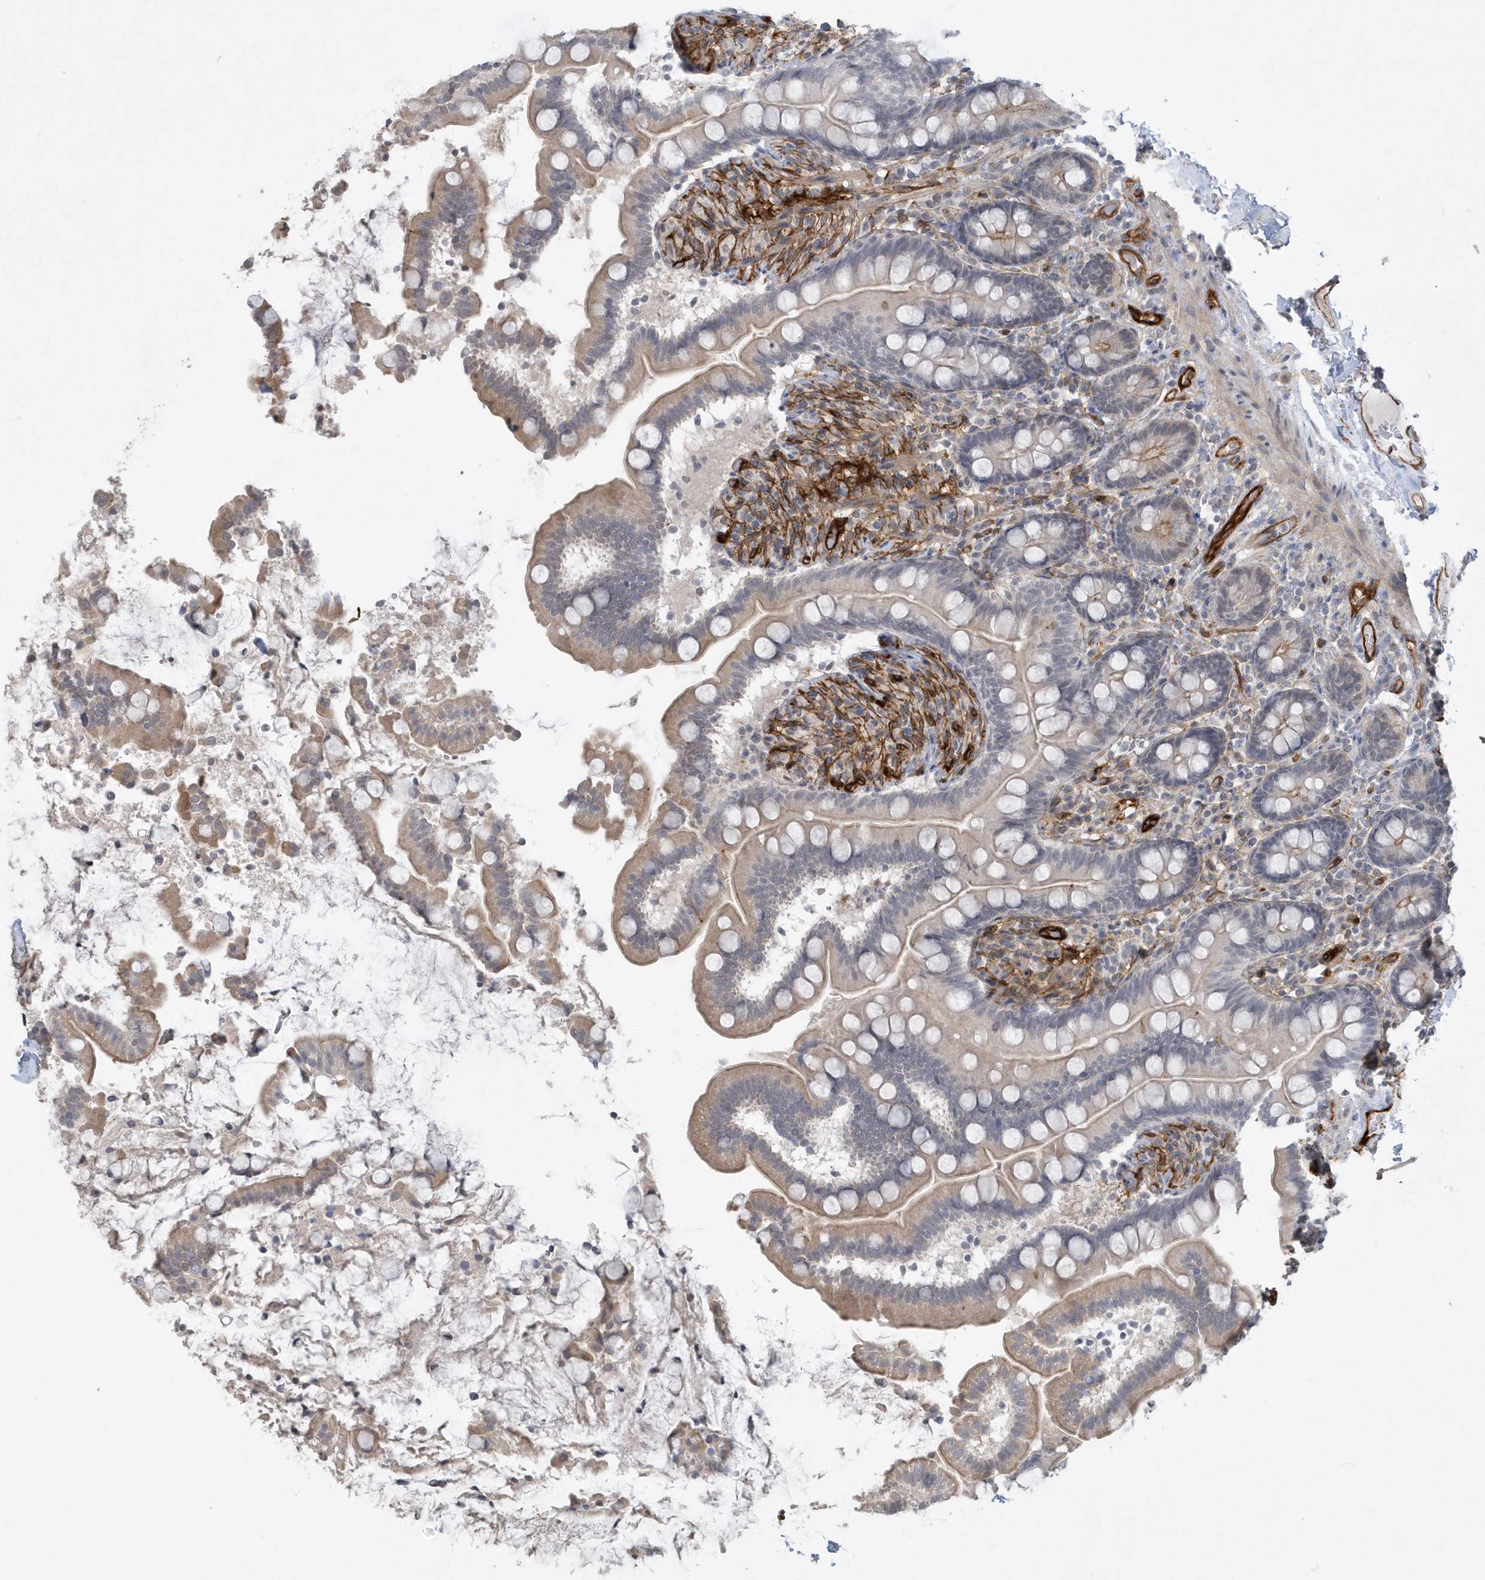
{"staining": {"intensity": "weak", "quantity": "<25%", "location": "cytoplasmic/membranous"}, "tissue": "small intestine", "cell_type": "Glandular cells", "image_type": "normal", "snomed": [{"axis": "morphology", "description": "Normal tissue, NOS"}, {"axis": "topography", "description": "Small intestine"}], "caption": "The micrograph displays no significant positivity in glandular cells of small intestine. The staining is performed using DAB brown chromogen with nuclei counter-stained in using hematoxylin.", "gene": "RAI14", "patient": {"sex": "female", "age": 64}}